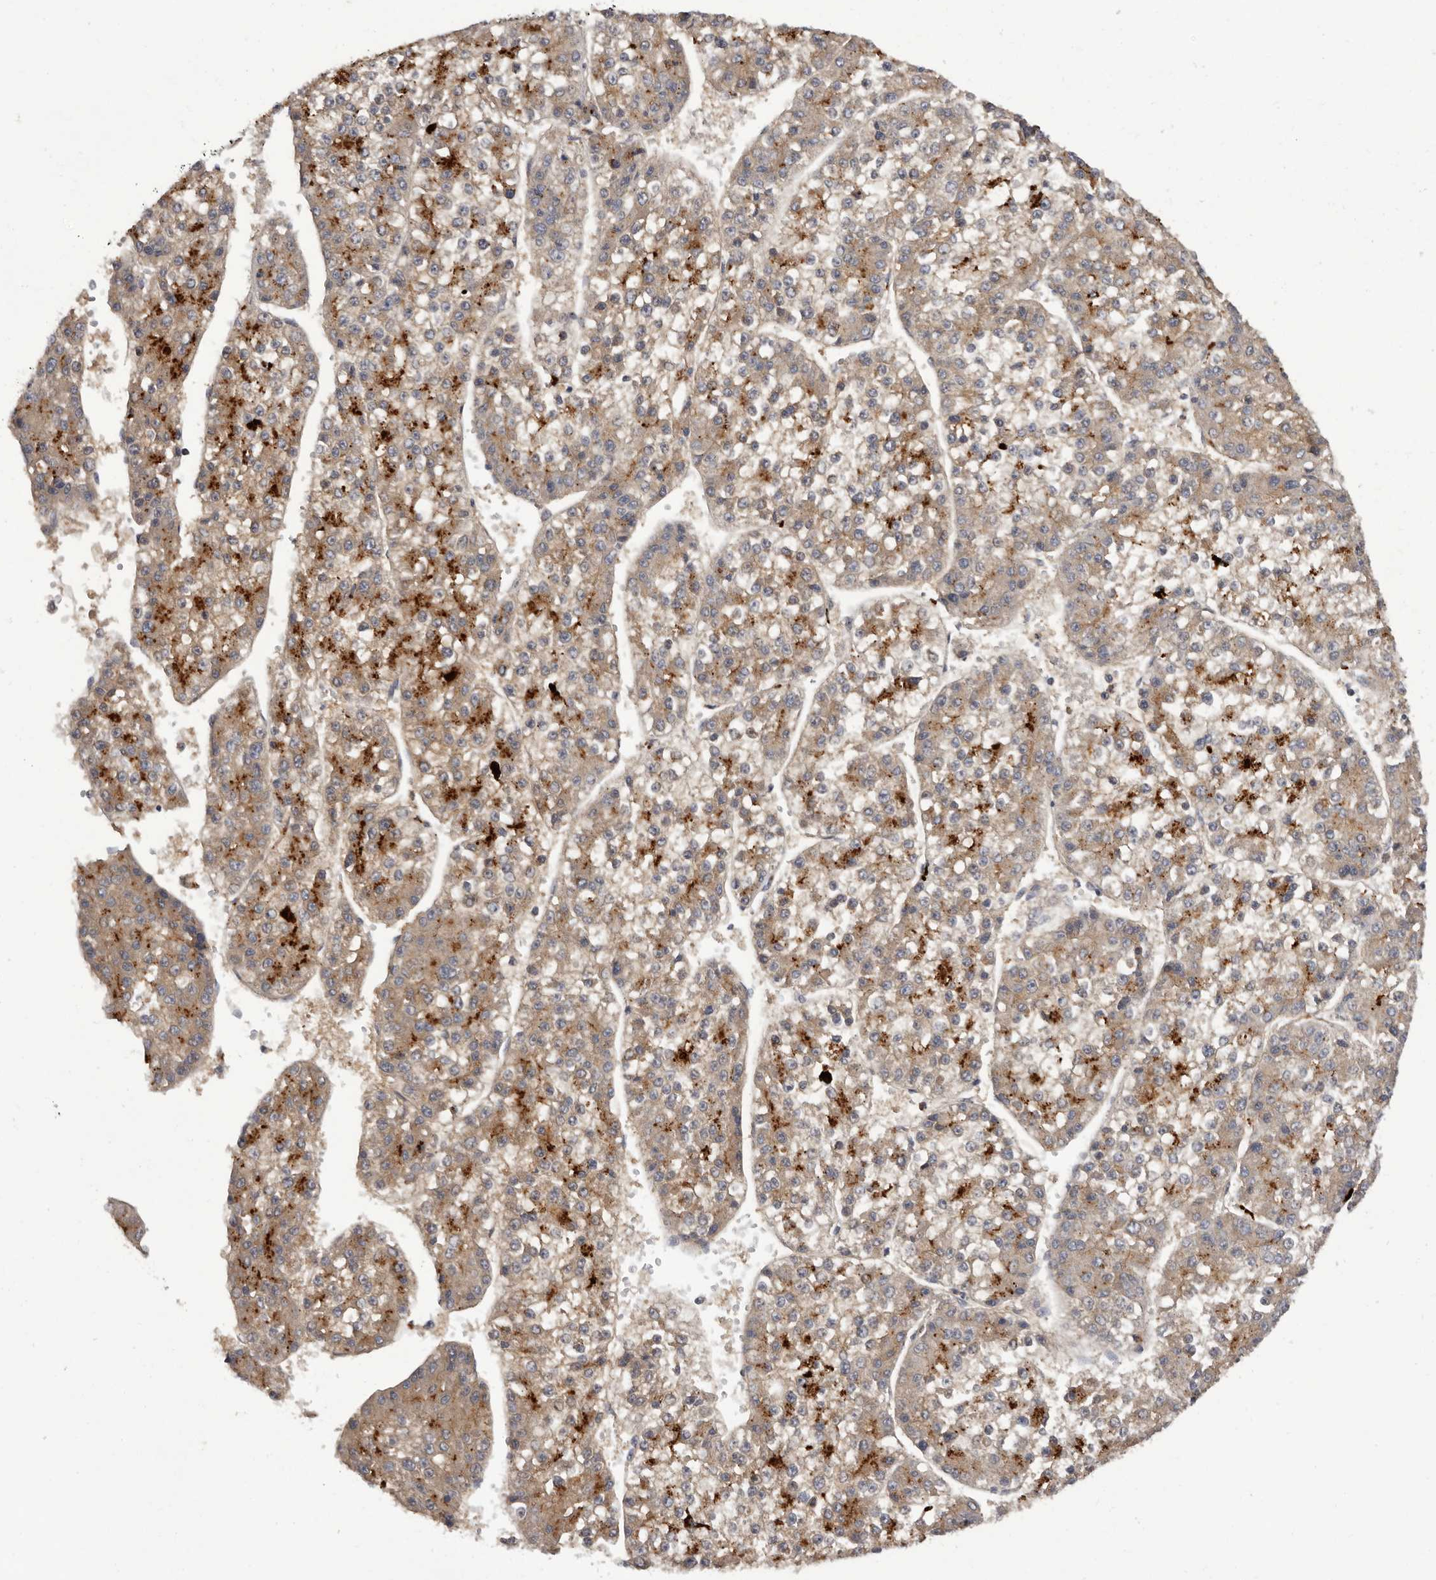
{"staining": {"intensity": "strong", "quantity": "25%-75%", "location": "cytoplasmic/membranous"}, "tissue": "liver cancer", "cell_type": "Tumor cells", "image_type": "cancer", "snomed": [{"axis": "morphology", "description": "Carcinoma, Hepatocellular, NOS"}, {"axis": "topography", "description": "Liver"}], "caption": "An immunohistochemistry (IHC) image of tumor tissue is shown. Protein staining in brown shows strong cytoplasmic/membranous positivity in hepatocellular carcinoma (liver) within tumor cells. The protein of interest is shown in brown color, while the nuclei are stained blue.", "gene": "INKA2", "patient": {"sex": "female", "age": 73}}